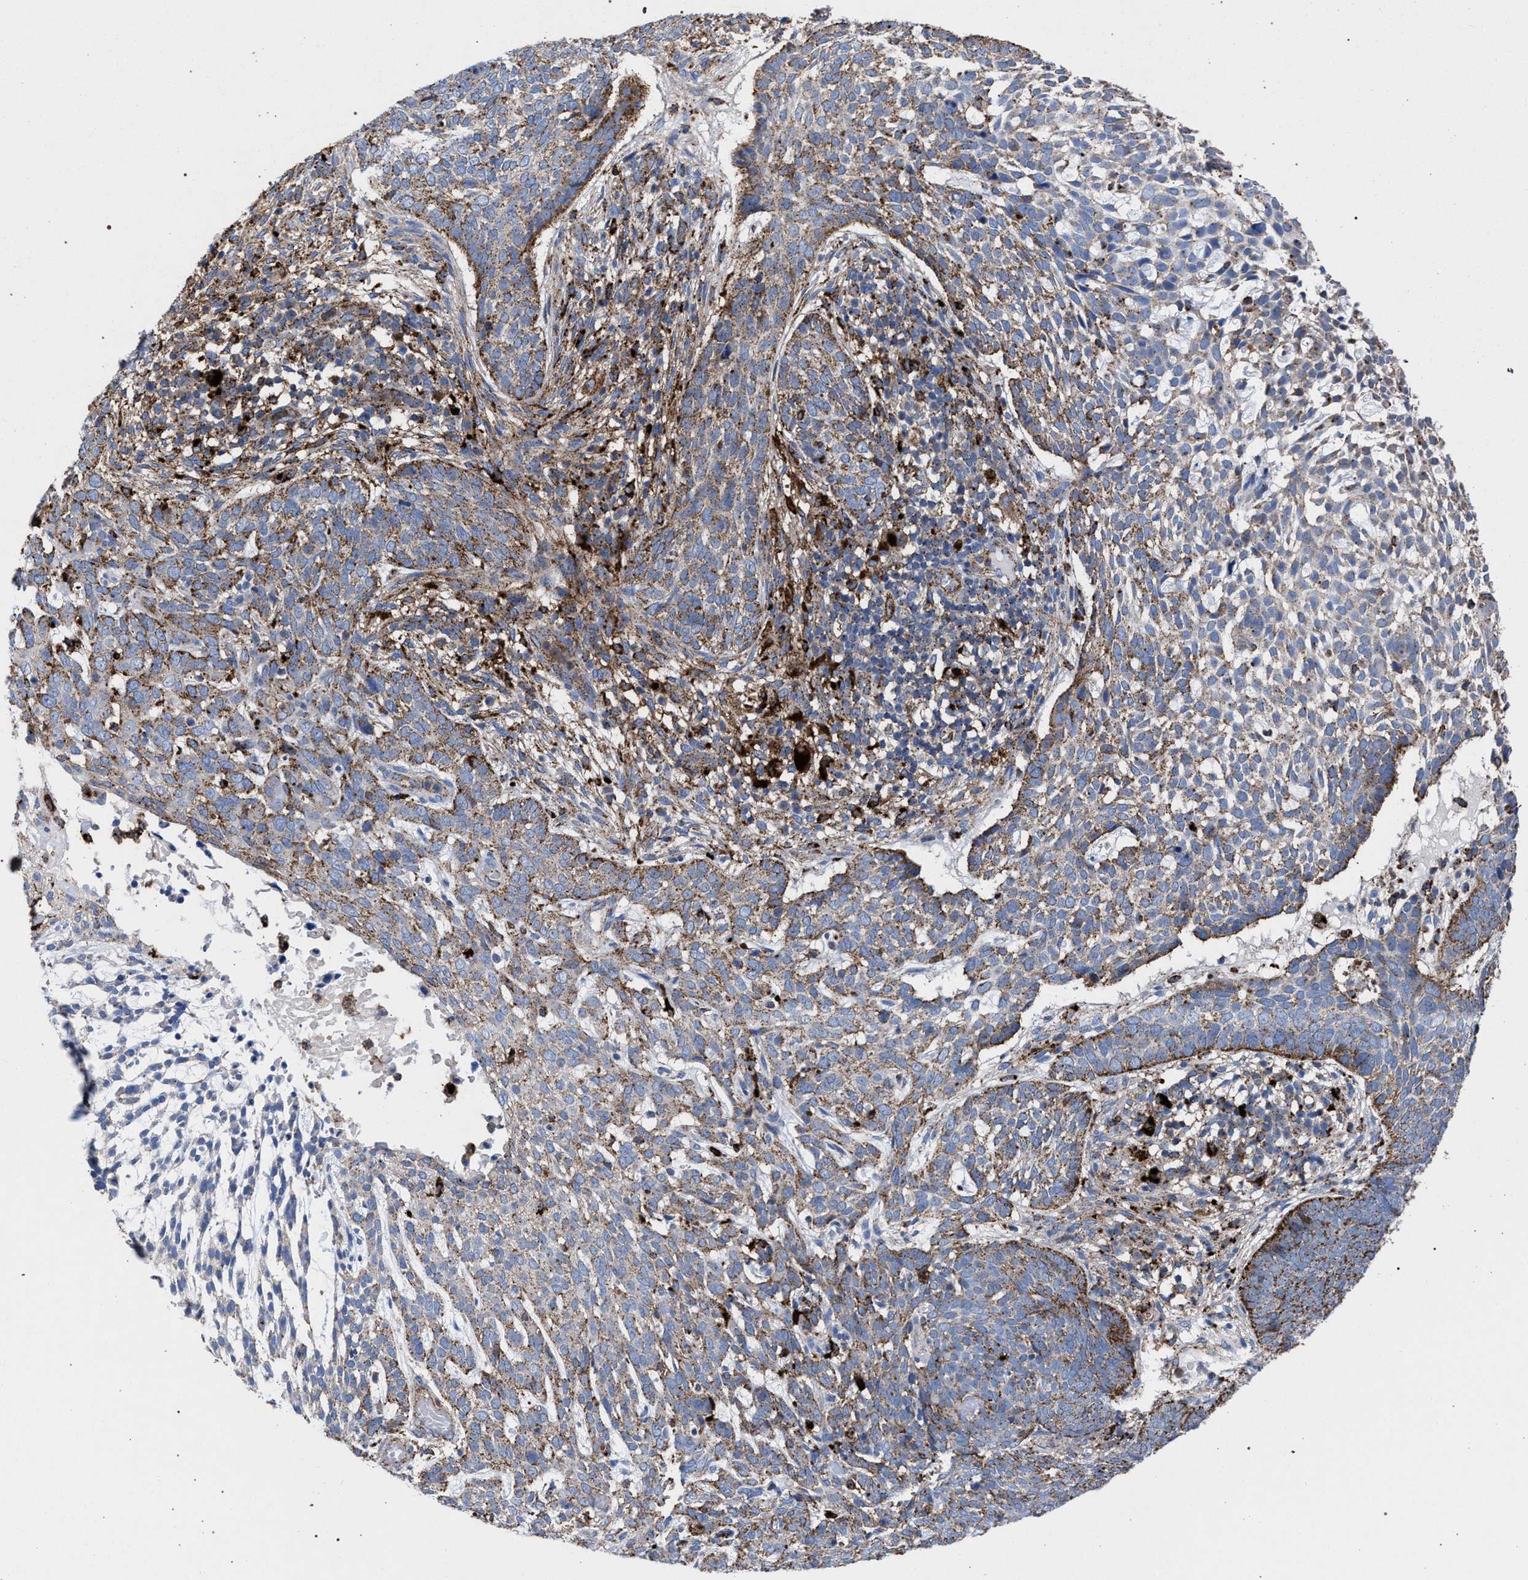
{"staining": {"intensity": "moderate", "quantity": "25%-75%", "location": "cytoplasmic/membranous"}, "tissue": "skin cancer", "cell_type": "Tumor cells", "image_type": "cancer", "snomed": [{"axis": "morphology", "description": "Basal cell carcinoma"}, {"axis": "topography", "description": "Skin"}], "caption": "Immunohistochemistry micrograph of neoplastic tissue: human skin cancer stained using immunohistochemistry displays medium levels of moderate protein expression localized specifically in the cytoplasmic/membranous of tumor cells, appearing as a cytoplasmic/membranous brown color.", "gene": "PPT1", "patient": {"sex": "female", "age": 64}}